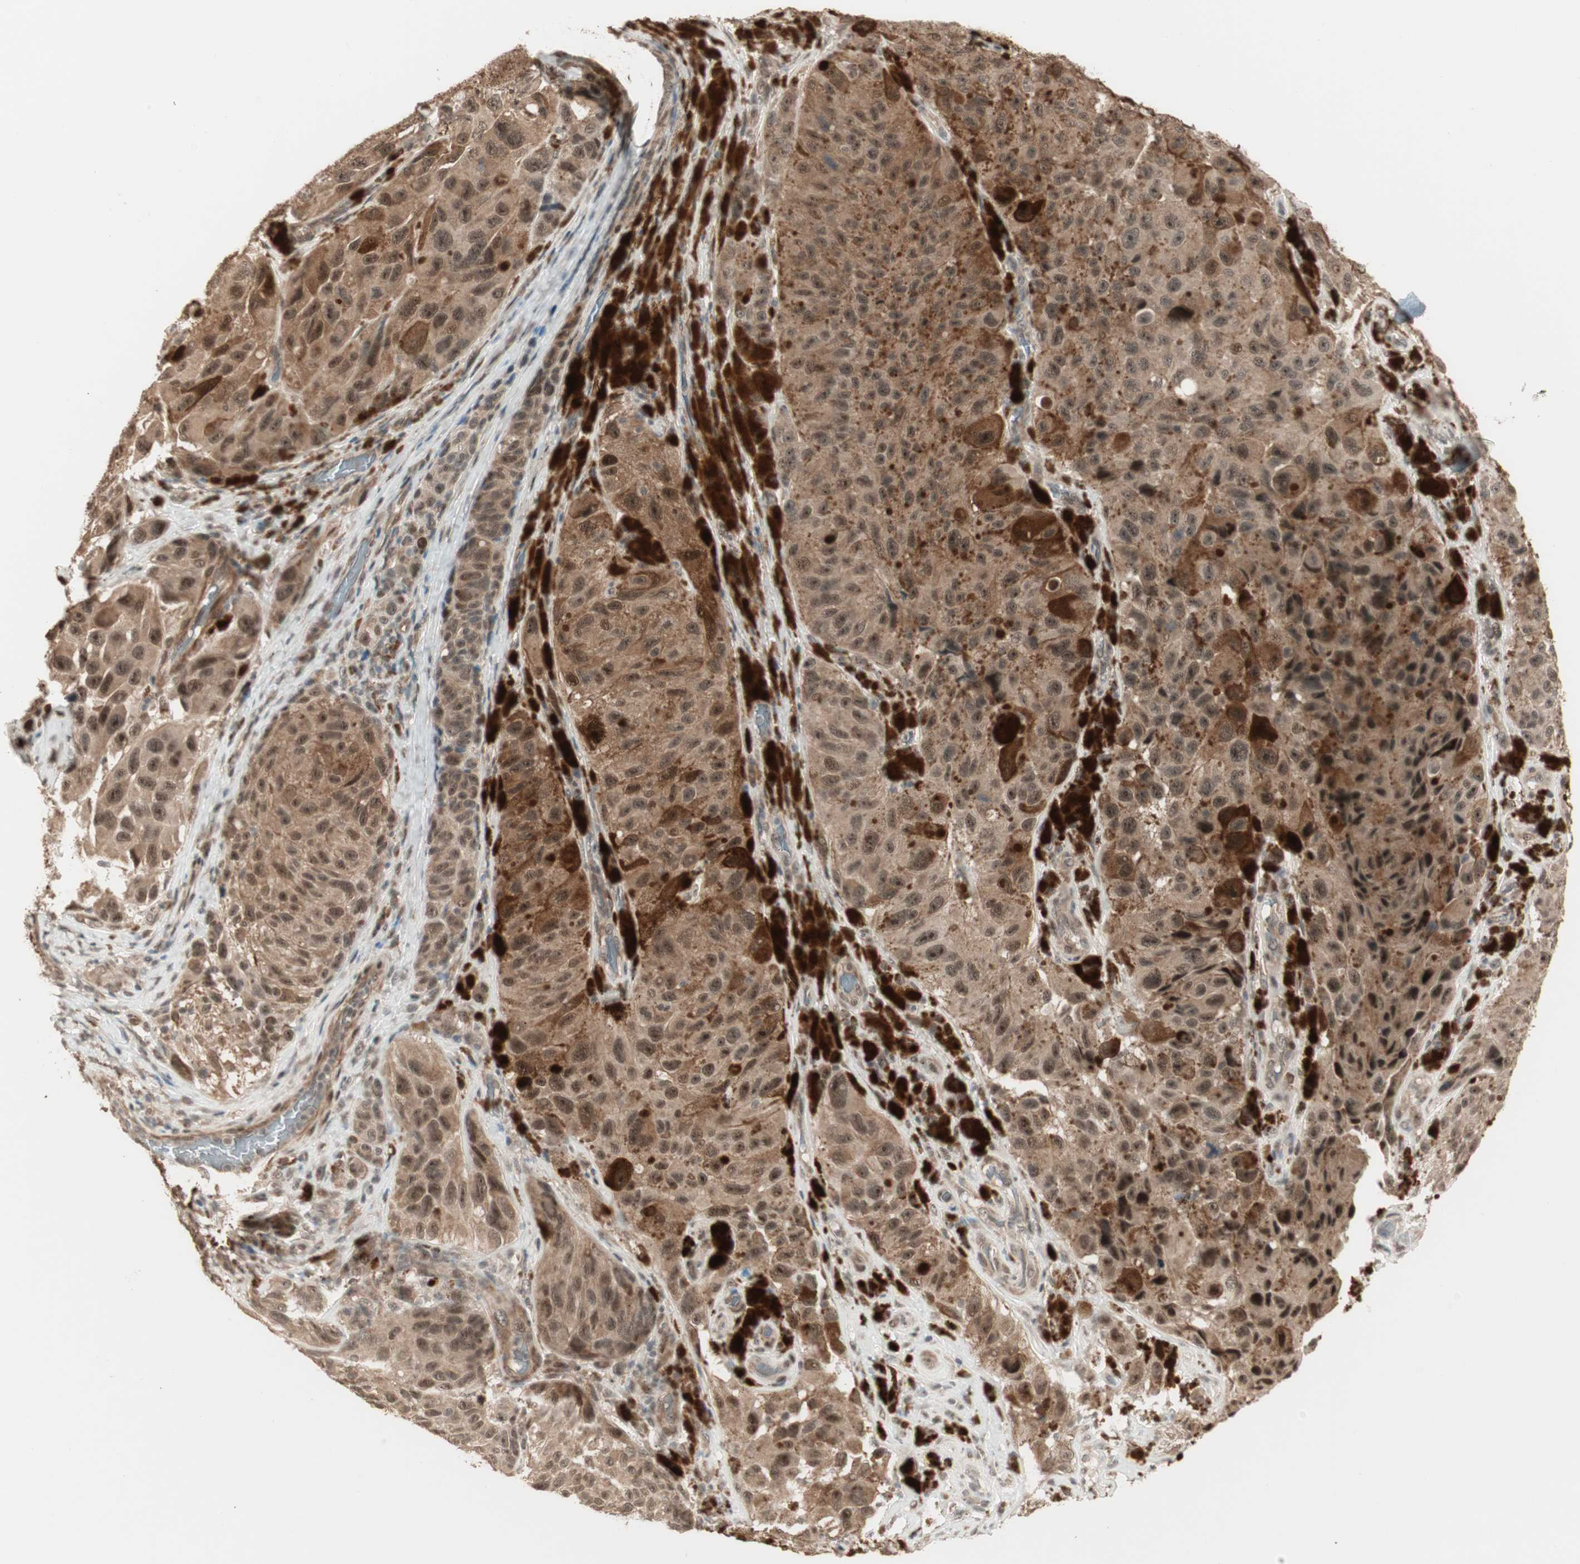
{"staining": {"intensity": "strong", "quantity": ">75%", "location": "cytoplasmic/membranous,nuclear"}, "tissue": "melanoma", "cell_type": "Tumor cells", "image_type": "cancer", "snomed": [{"axis": "morphology", "description": "Malignant melanoma, NOS"}, {"axis": "topography", "description": "Skin"}], "caption": "This is an image of IHC staining of melanoma, which shows strong staining in the cytoplasmic/membranous and nuclear of tumor cells.", "gene": "ZSCAN31", "patient": {"sex": "female", "age": 73}}